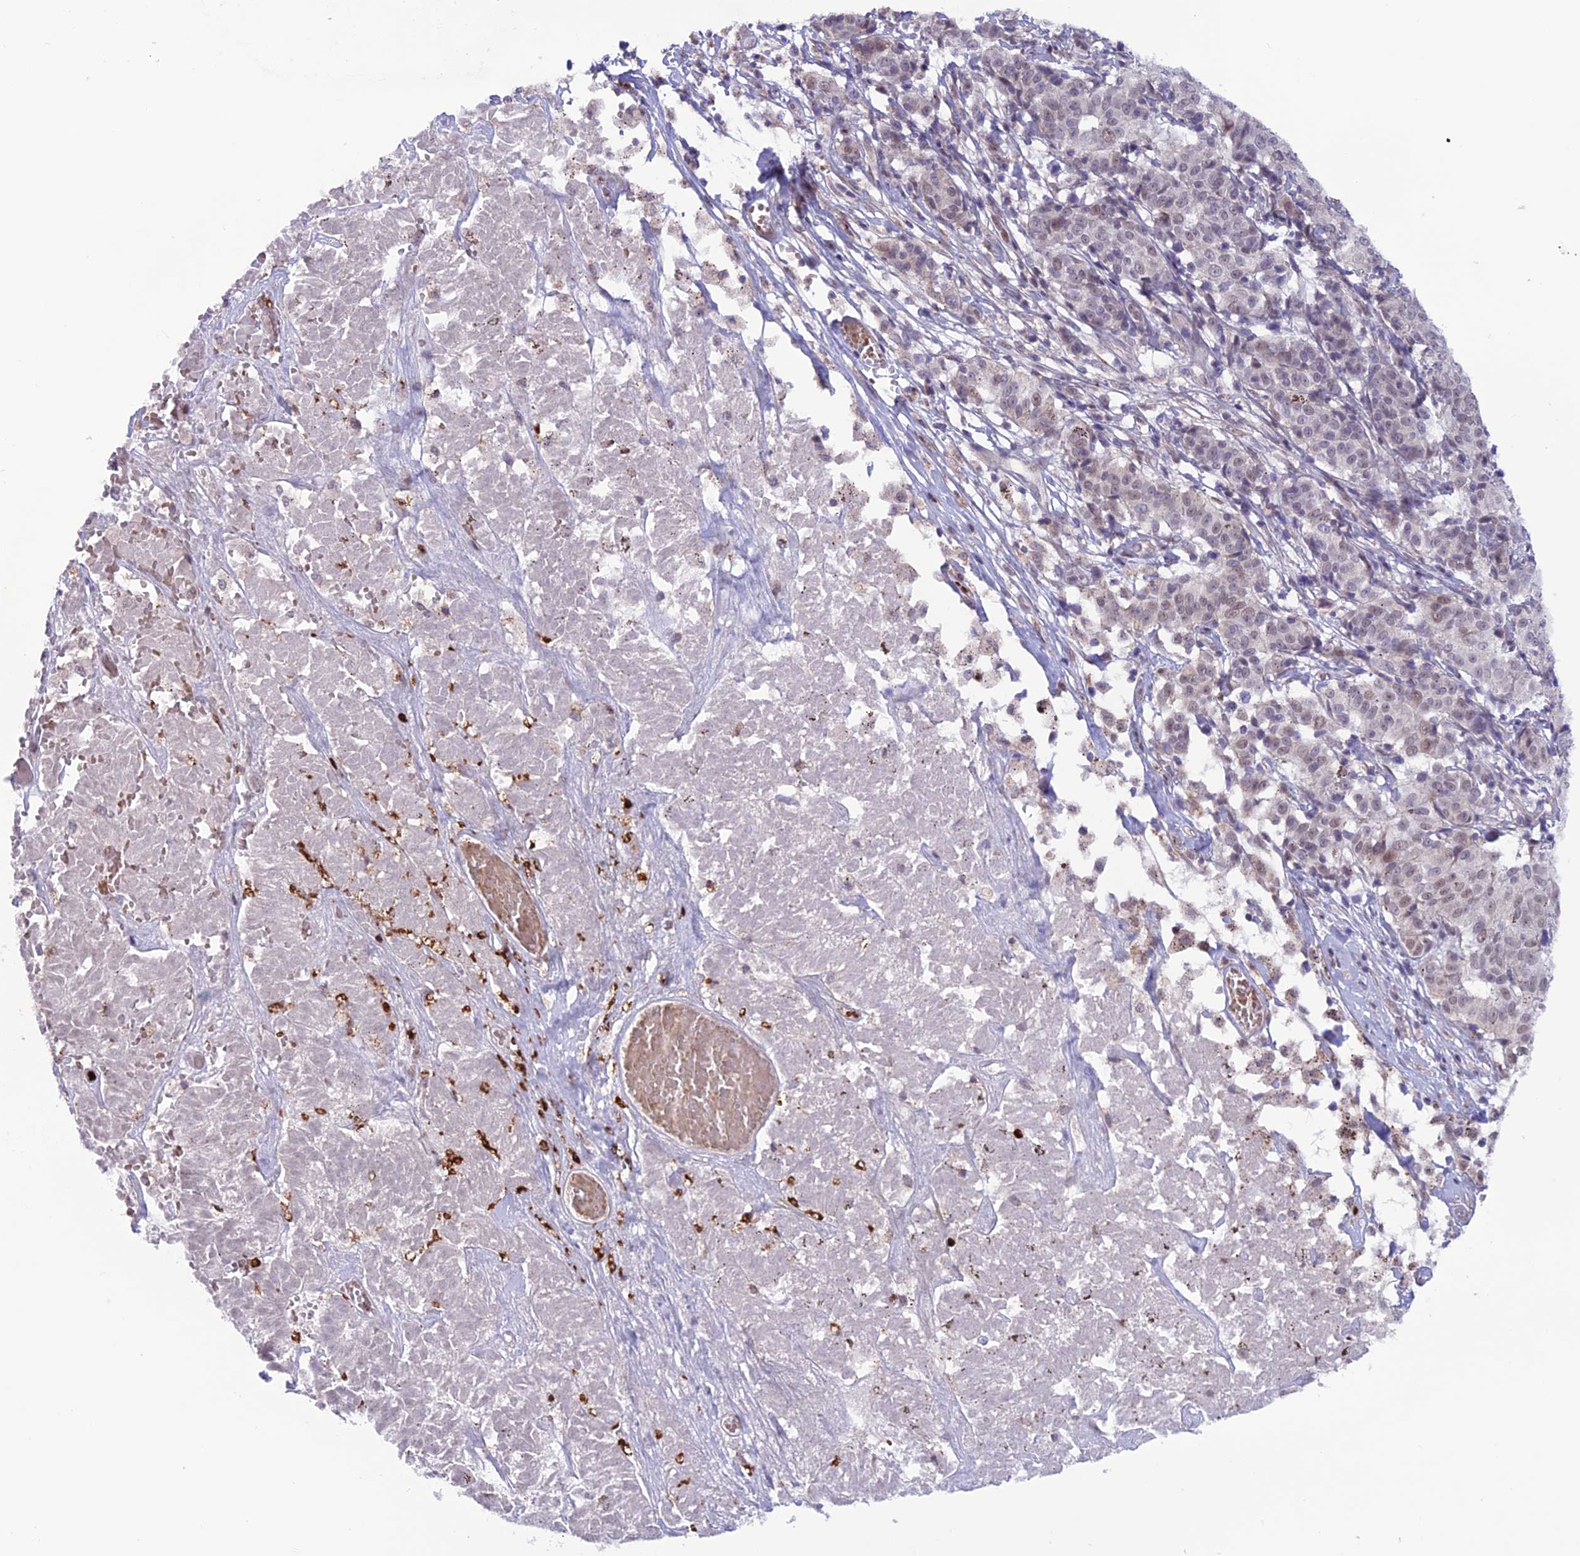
{"staining": {"intensity": "weak", "quantity": "<25%", "location": "nuclear"}, "tissue": "melanoma", "cell_type": "Tumor cells", "image_type": "cancer", "snomed": [{"axis": "morphology", "description": "Malignant melanoma, NOS"}, {"axis": "topography", "description": "Skin"}], "caption": "Tumor cells show no significant expression in malignant melanoma. (IHC, brightfield microscopy, high magnification).", "gene": "COL6A6", "patient": {"sex": "female", "age": 72}}